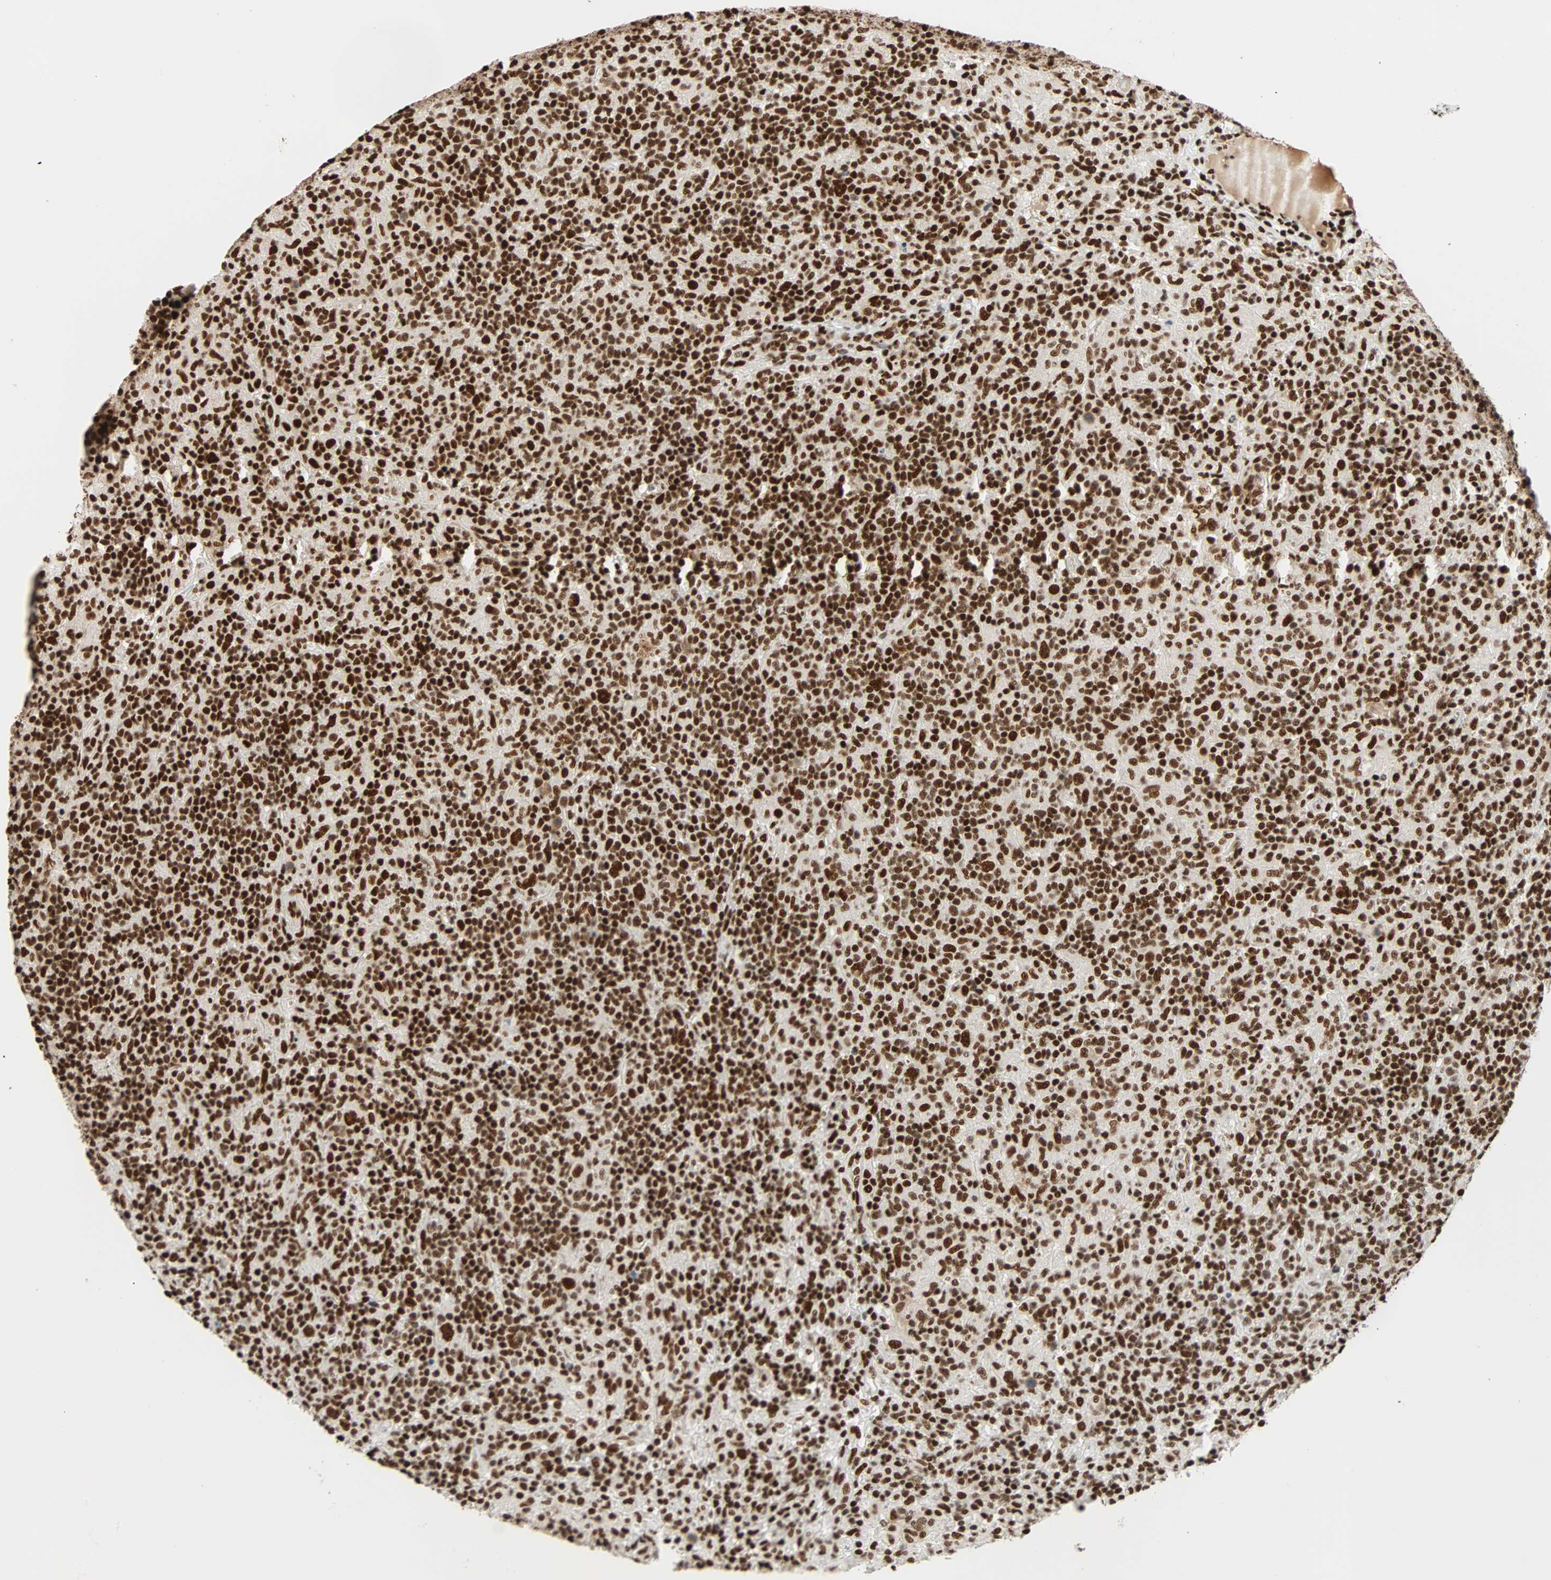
{"staining": {"intensity": "strong", "quantity": ">75%", "location": "nuclear"}, "tissue": "lymphoma", "cell_type": "Tumor cells", "image_type": "cancer", "snomed": [{"axis": "morphology", "description": "Hodgkin's disease, NOS"}, {"axis": "topography", "description": "Lymph node"}], "caption": "Strong nuclear positivity for a protein is present in about >75% of tumor cells of lymphoma using immunohistochemistry (IHC).", "gene": "CDK12", "patient": {"sex": "male", "age": 70}}